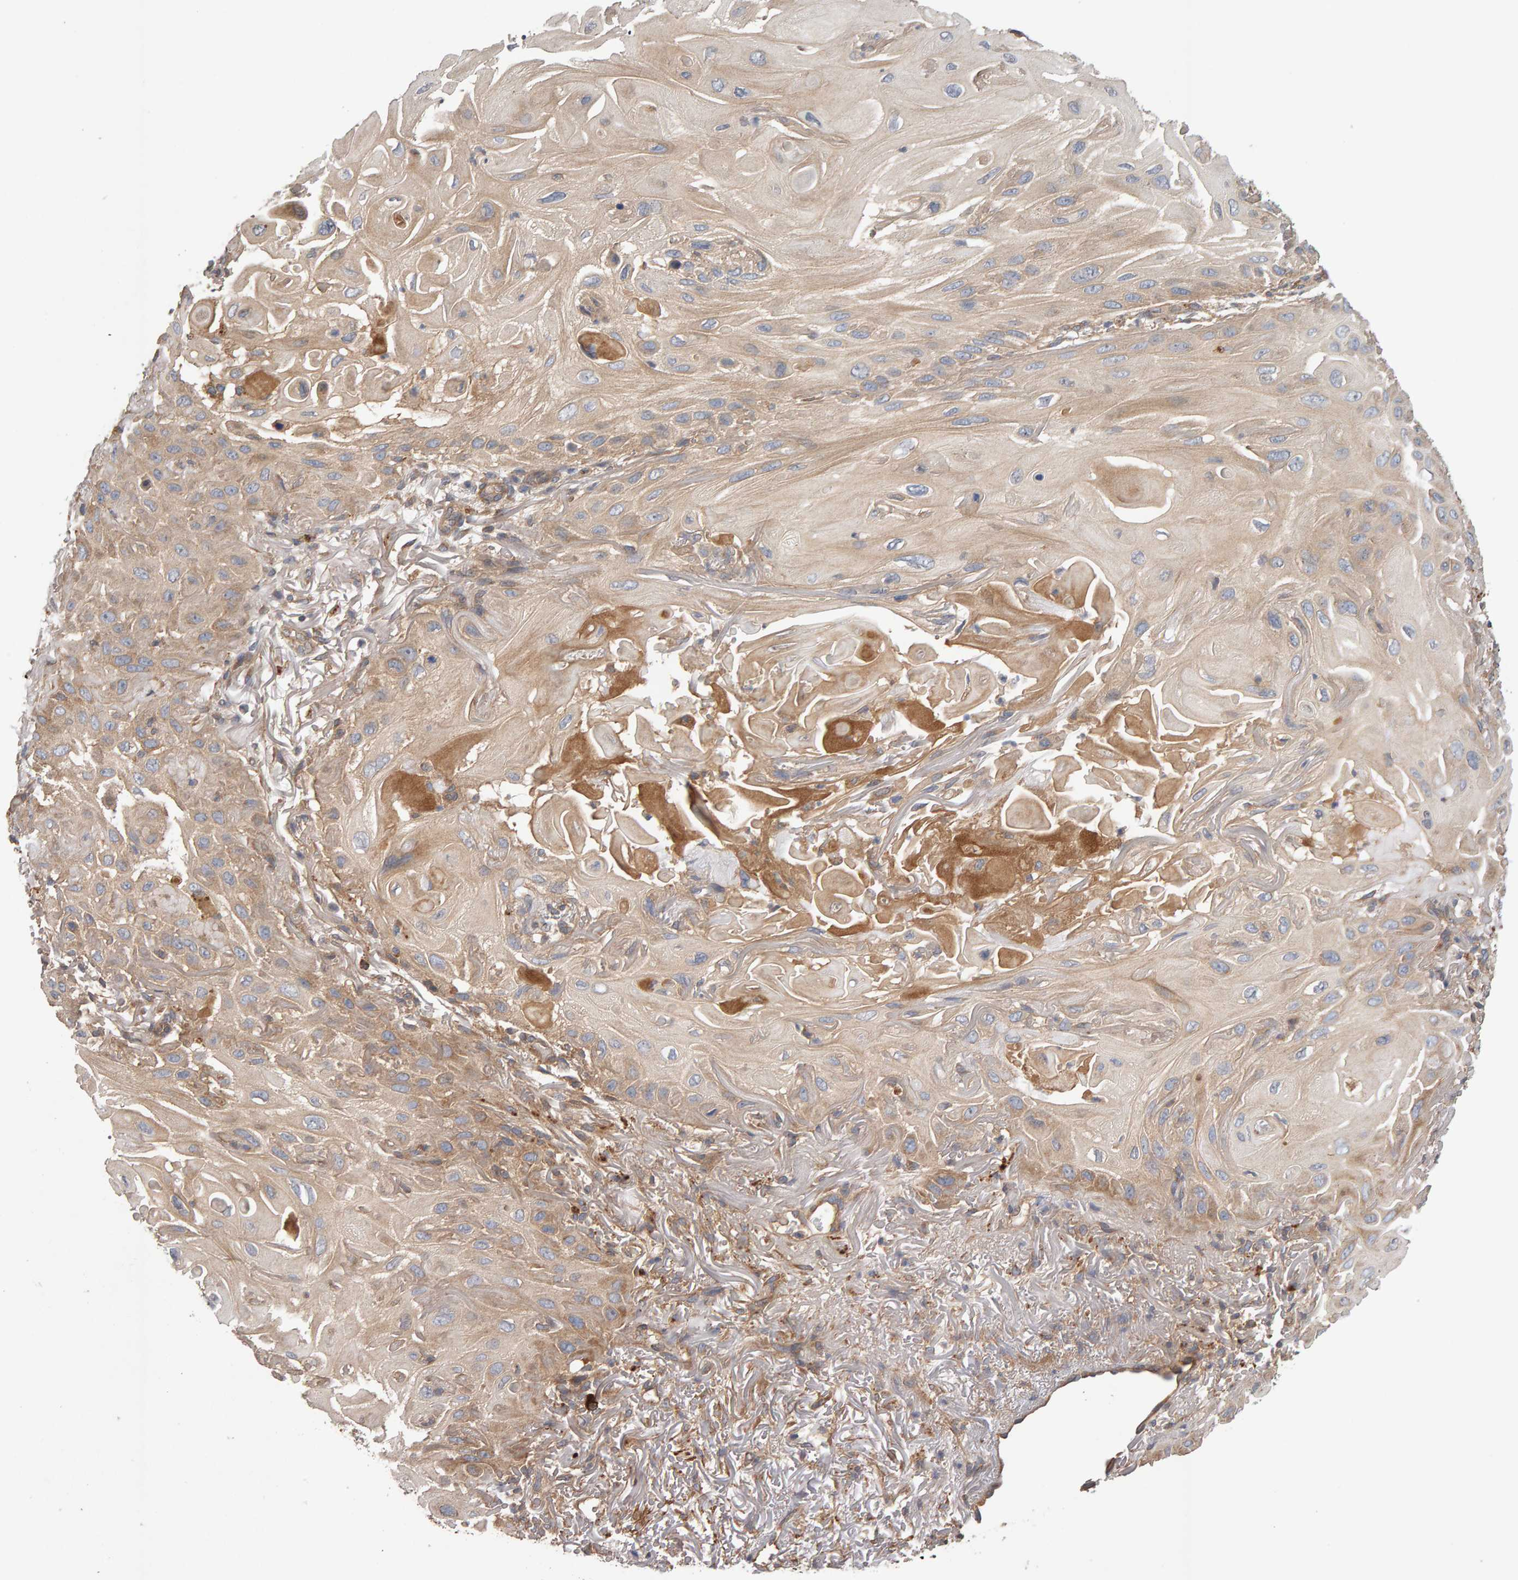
{"staining": {"intensity": "weak", "quantity": ">75%", "location": "cytoplasmic/membranous"}, "tissue": "skin cancer", "cell_type": "Tumor cells", "image_type": "cancer", "snomed": [{"axis": "morphology", "description": "Squamous cell carcinoma, NOS"}, {"axis": "topography", "description": "Skin"}], "caption": "Skin squamous cell carcinoma tissue displays weak cytoplasmic/membranous positivity in approximately >75% of tumor cells", "gene": "RNF19A", "patient": {"sex": "female", "age": 77}}